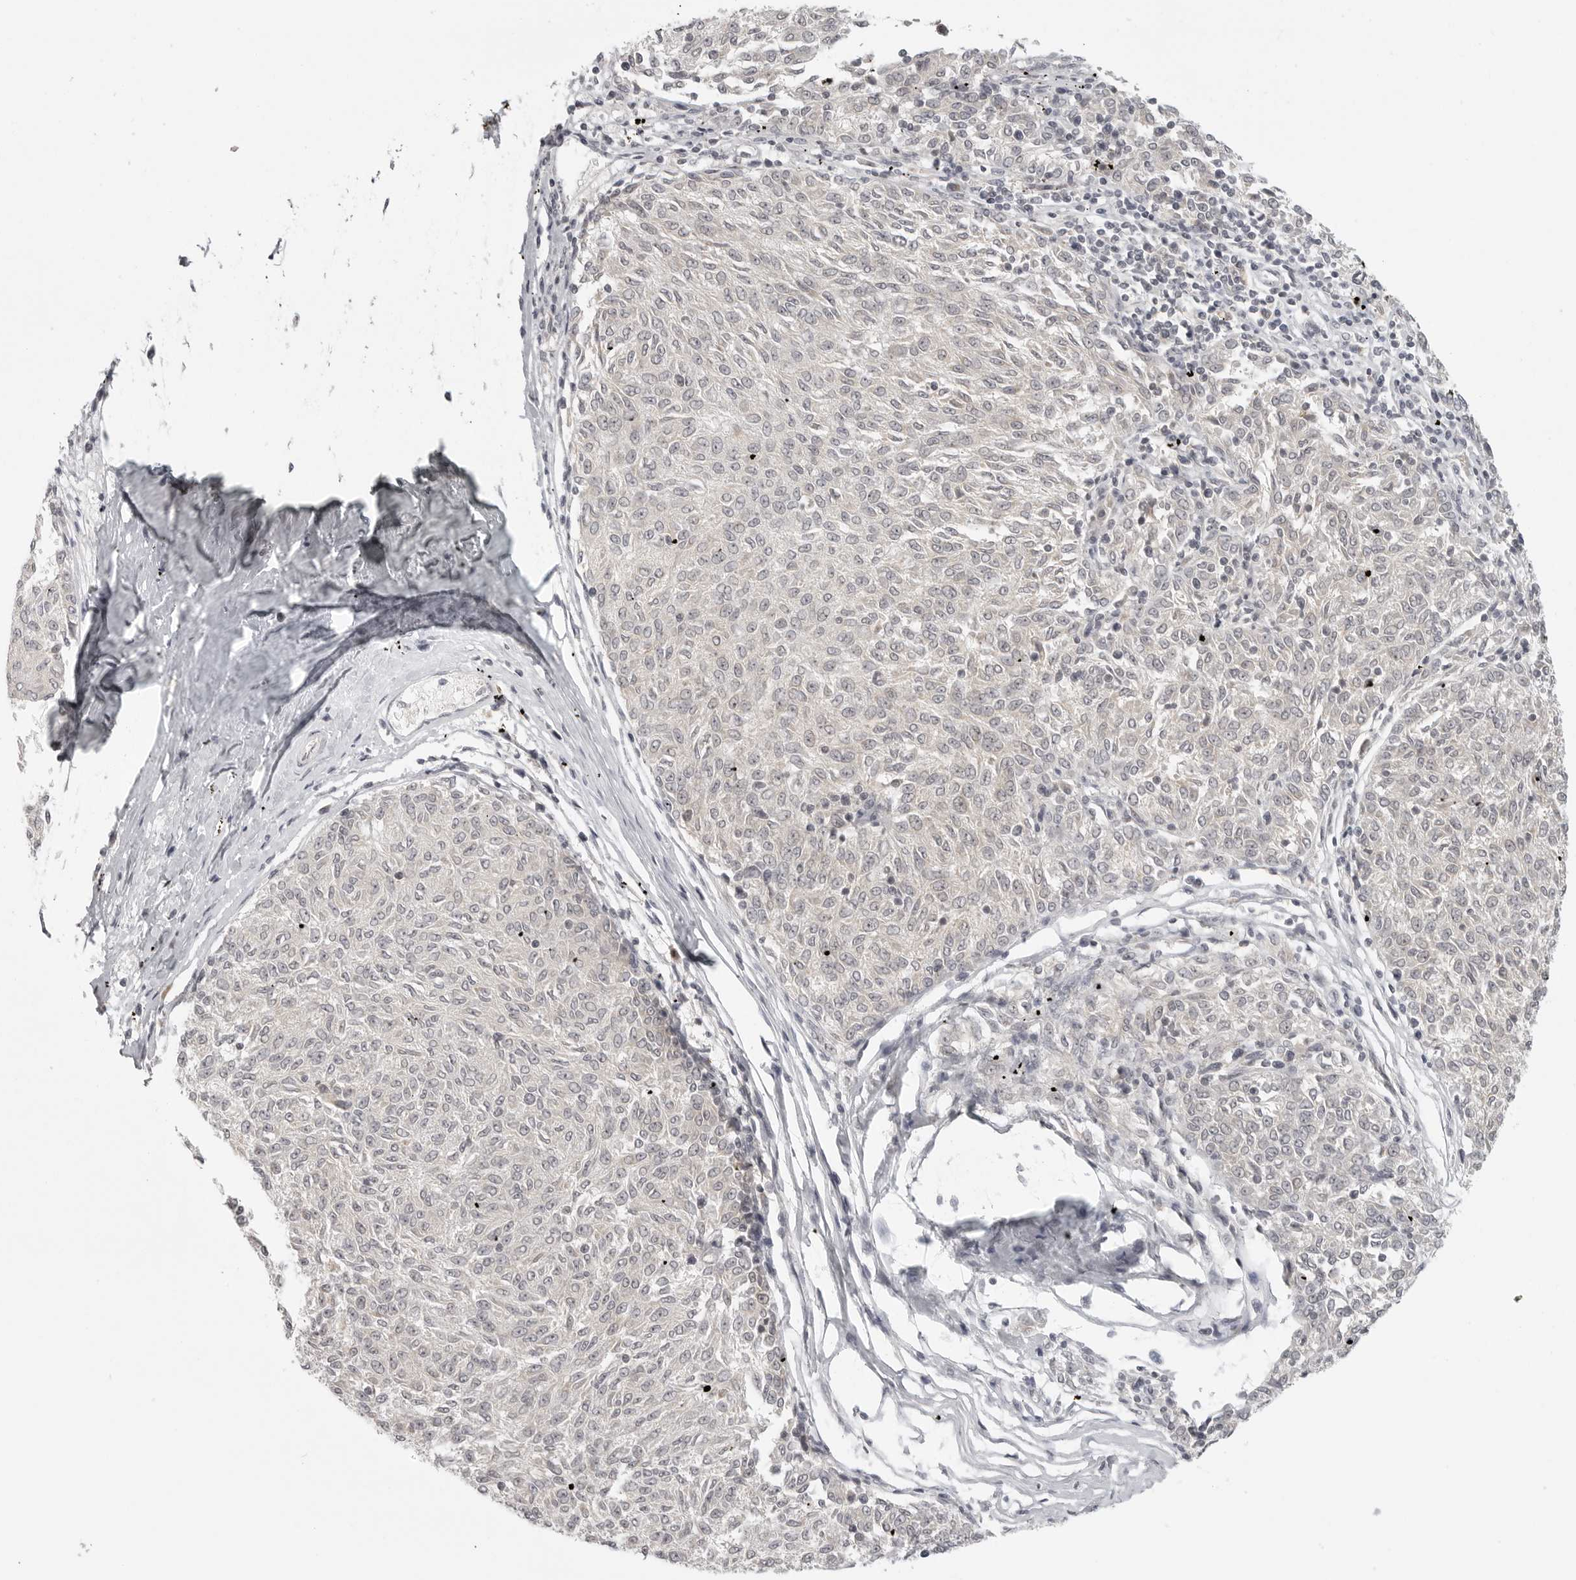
{"staining": {"intensity": "negative", "quantity": "none", "location": "none"}, "tissue": "melanoma", "cell_type": "Tumor cells", "image_type": "cancer", "snomed": [{"axis": "morphology", "description": "Malignant melanoma, NOS"}, {"axis": "topography", "description": "Skin"}], "caption": "Micrograph shows no protein positivity in tumor cells of malignant melanoma tissue.", "gene": "TUT4", "patient": {"sex": "female", "age": 72}}